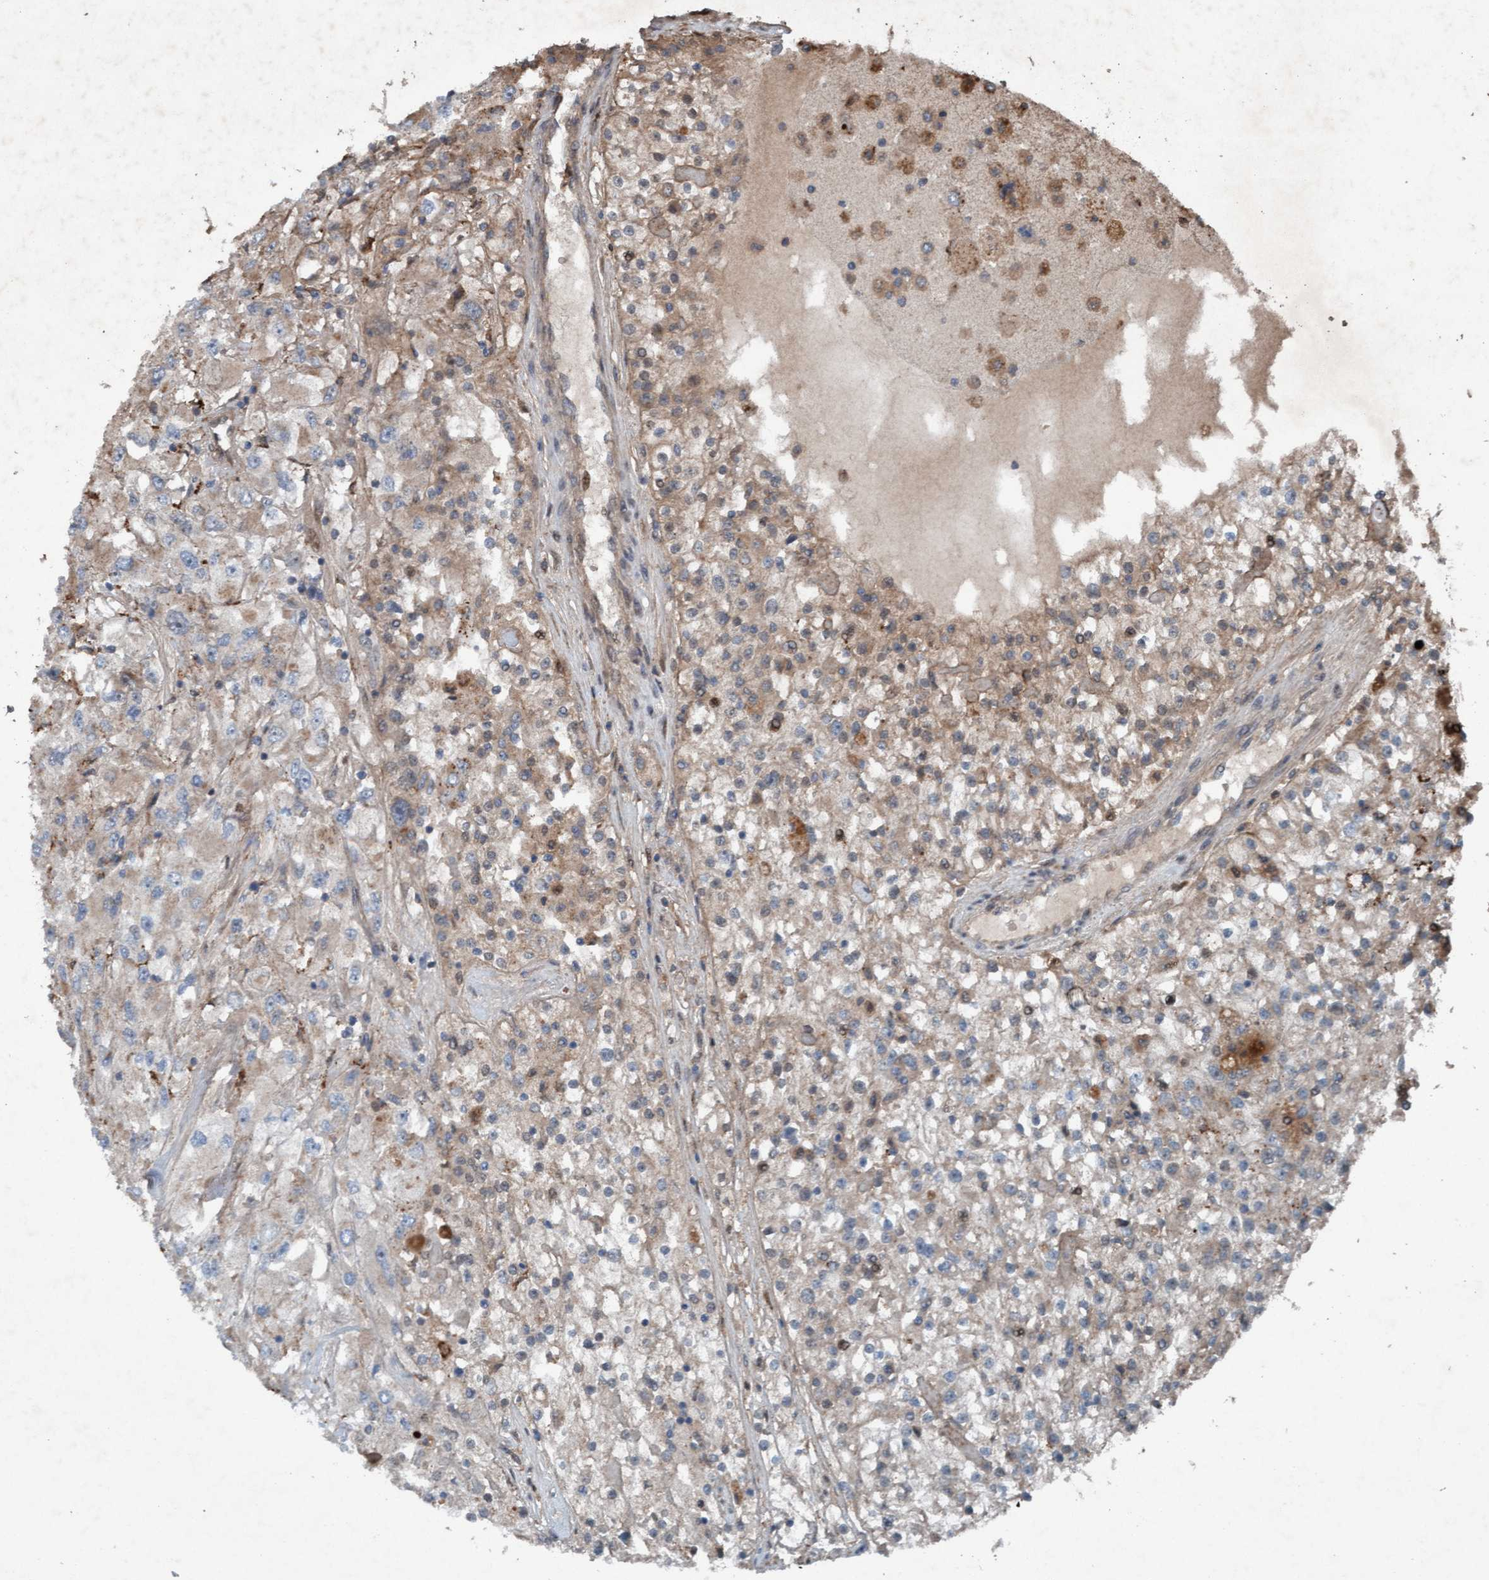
{"staining": {"intensity": "weak", "quantity": "<25%", "location": "cytoplasmic/membranous"}, "tissue": "renal cancer", "cell_type": "Tumor cells", "image_type": "cancer", "snomed": [{"axis": "morphology", "description": "Adenocarcinoma, NOS"}, {"axis": "topography", "description": "Kidney"}], "caption": "This is an IHC micrograph of human renal cancer. There is no positivity in tumor cells.", "gene": "PLXNB2", "patient": {"sex": "female", "age": 52}}